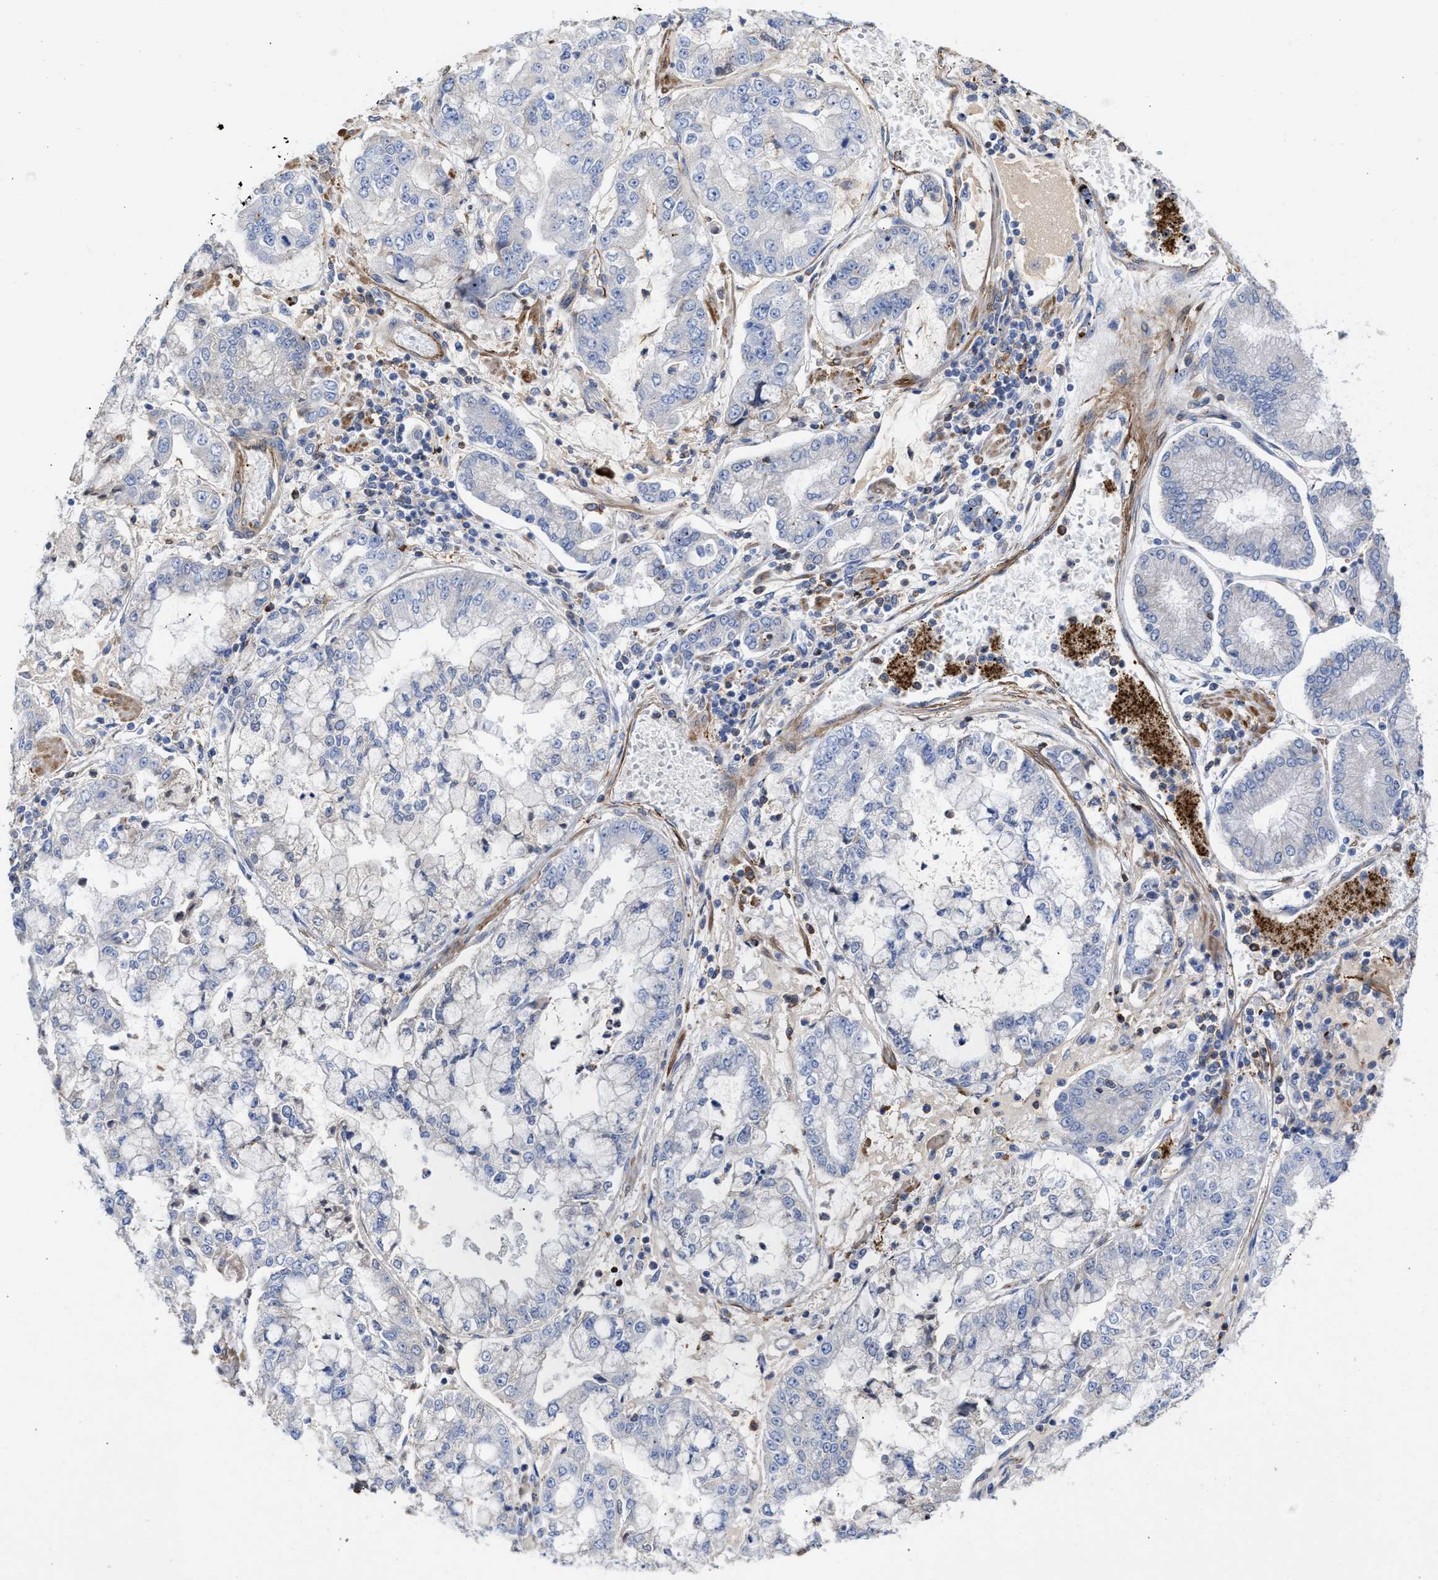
{"staining": {"intensity": "negative", "quantity": "none", "location": "none"}, "tissue": "stomach cancer", "cell_type": "Tumor cells", "image_type": "cancer", "snomed": [{"axis": "morphology", "description": "Adenocarcinoma, NOS"}, {"axis": "topography", "description": "Stomach"}], "caption": "Tumor cells show no significant protein positivity in stomach adenocarcinoma.", "gene": "HS3ST5", "patient": {"sex": "male", "age": 76}}